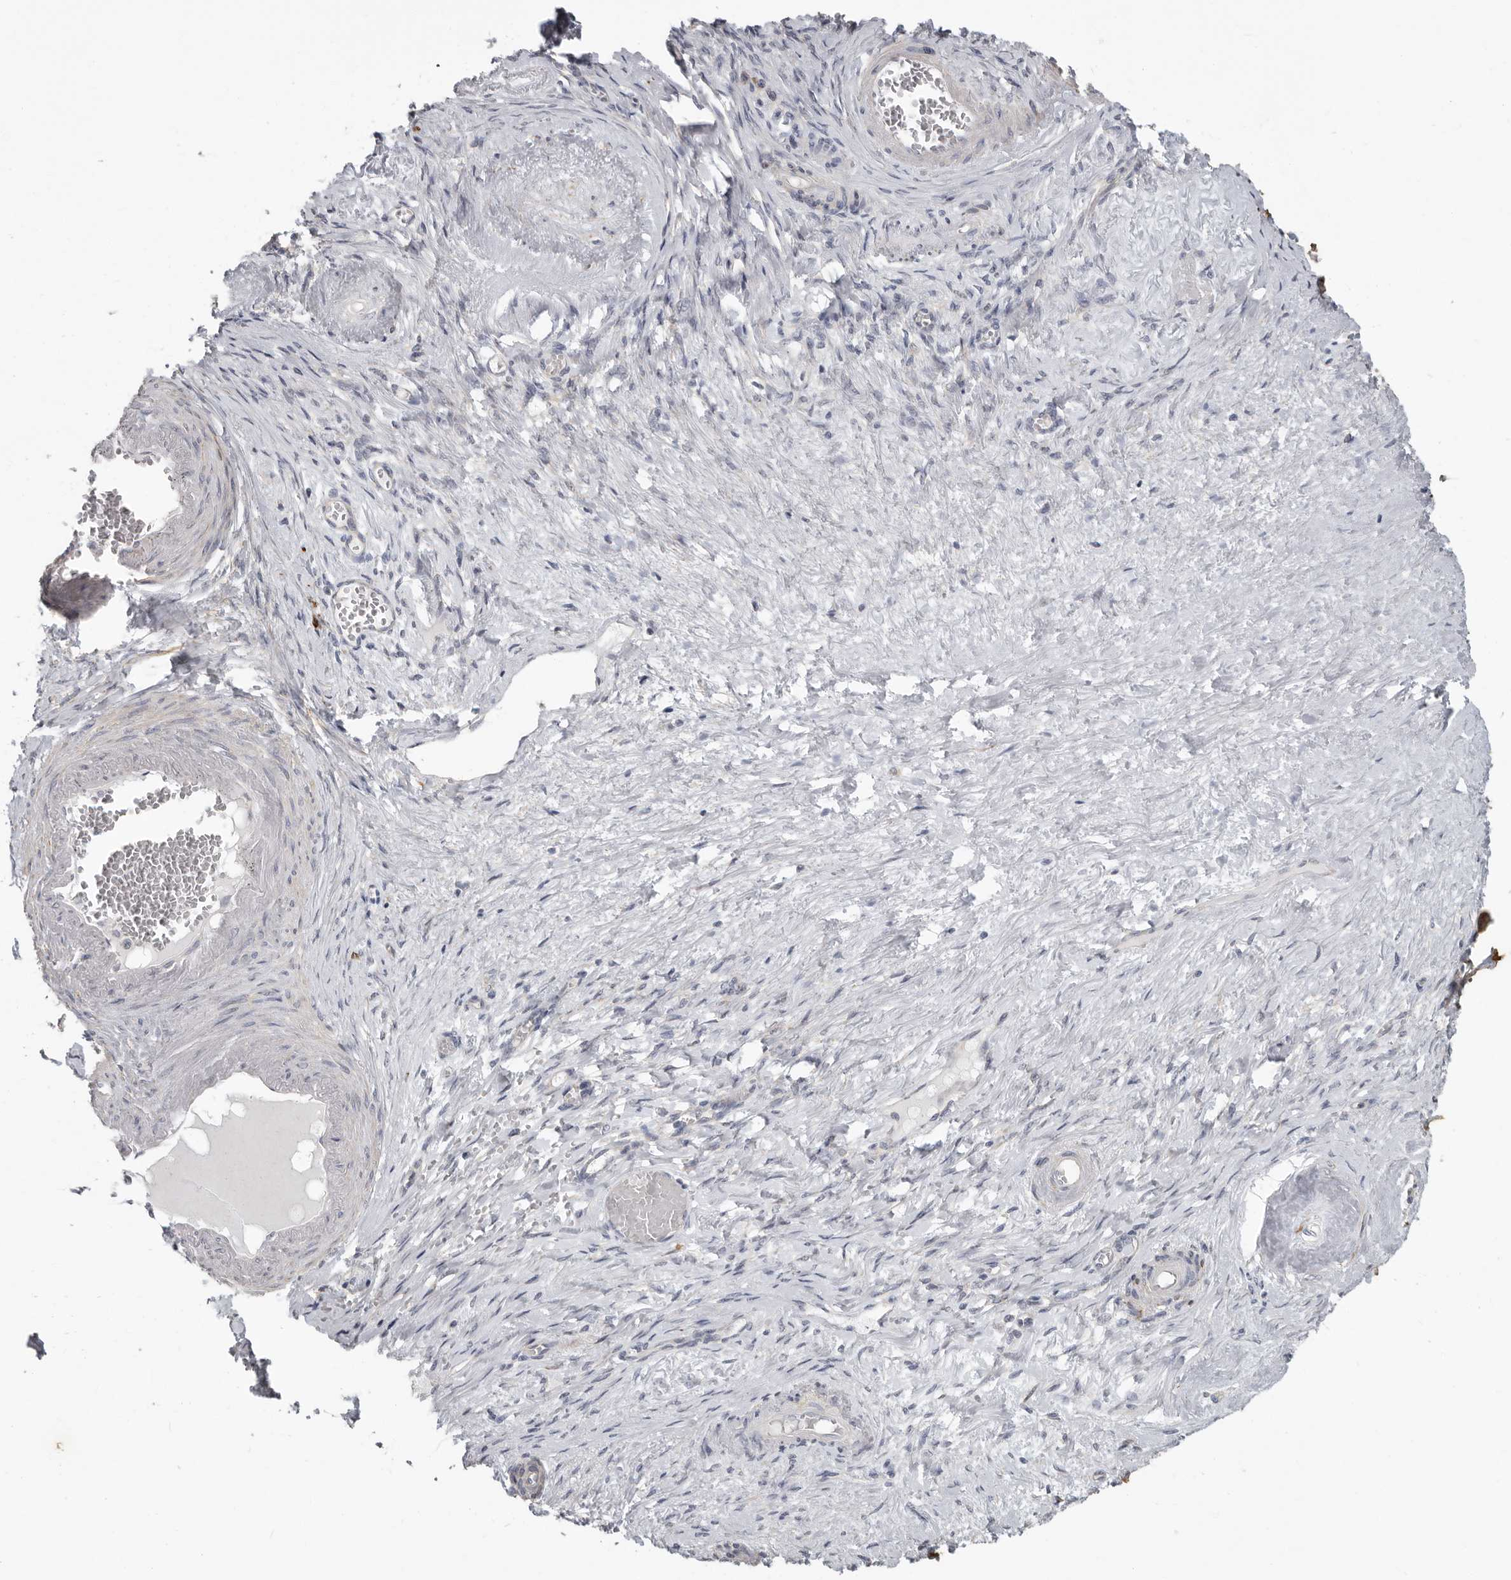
{"staining": {"intensity": "weak", "quantity": "<25%", "location": "cytoplasmic/membranous"}, "tissue": "adipose tissue", "cell_type": "Adipocytes", "image_type": "normal", "snomed": [{"axis": "morphology", "description": "Normal tissue, NOS"}, {"axis": "topography", "description": "Vascular tissue"}, {"axis": "topography", "description": "Fallopian tube"}, {"axis": "topography", "description": "Ovary"}], "caption": "A histopathology image of human adipose tissue is negative for staining in adipocytes. (Brightfield microscopy of DAB (3,3'-diaminobenzidine) immunohistochemistry (IHC) at high magnification).", "gene": "UNK", "patient": {"sex": "female", "age": 67}}